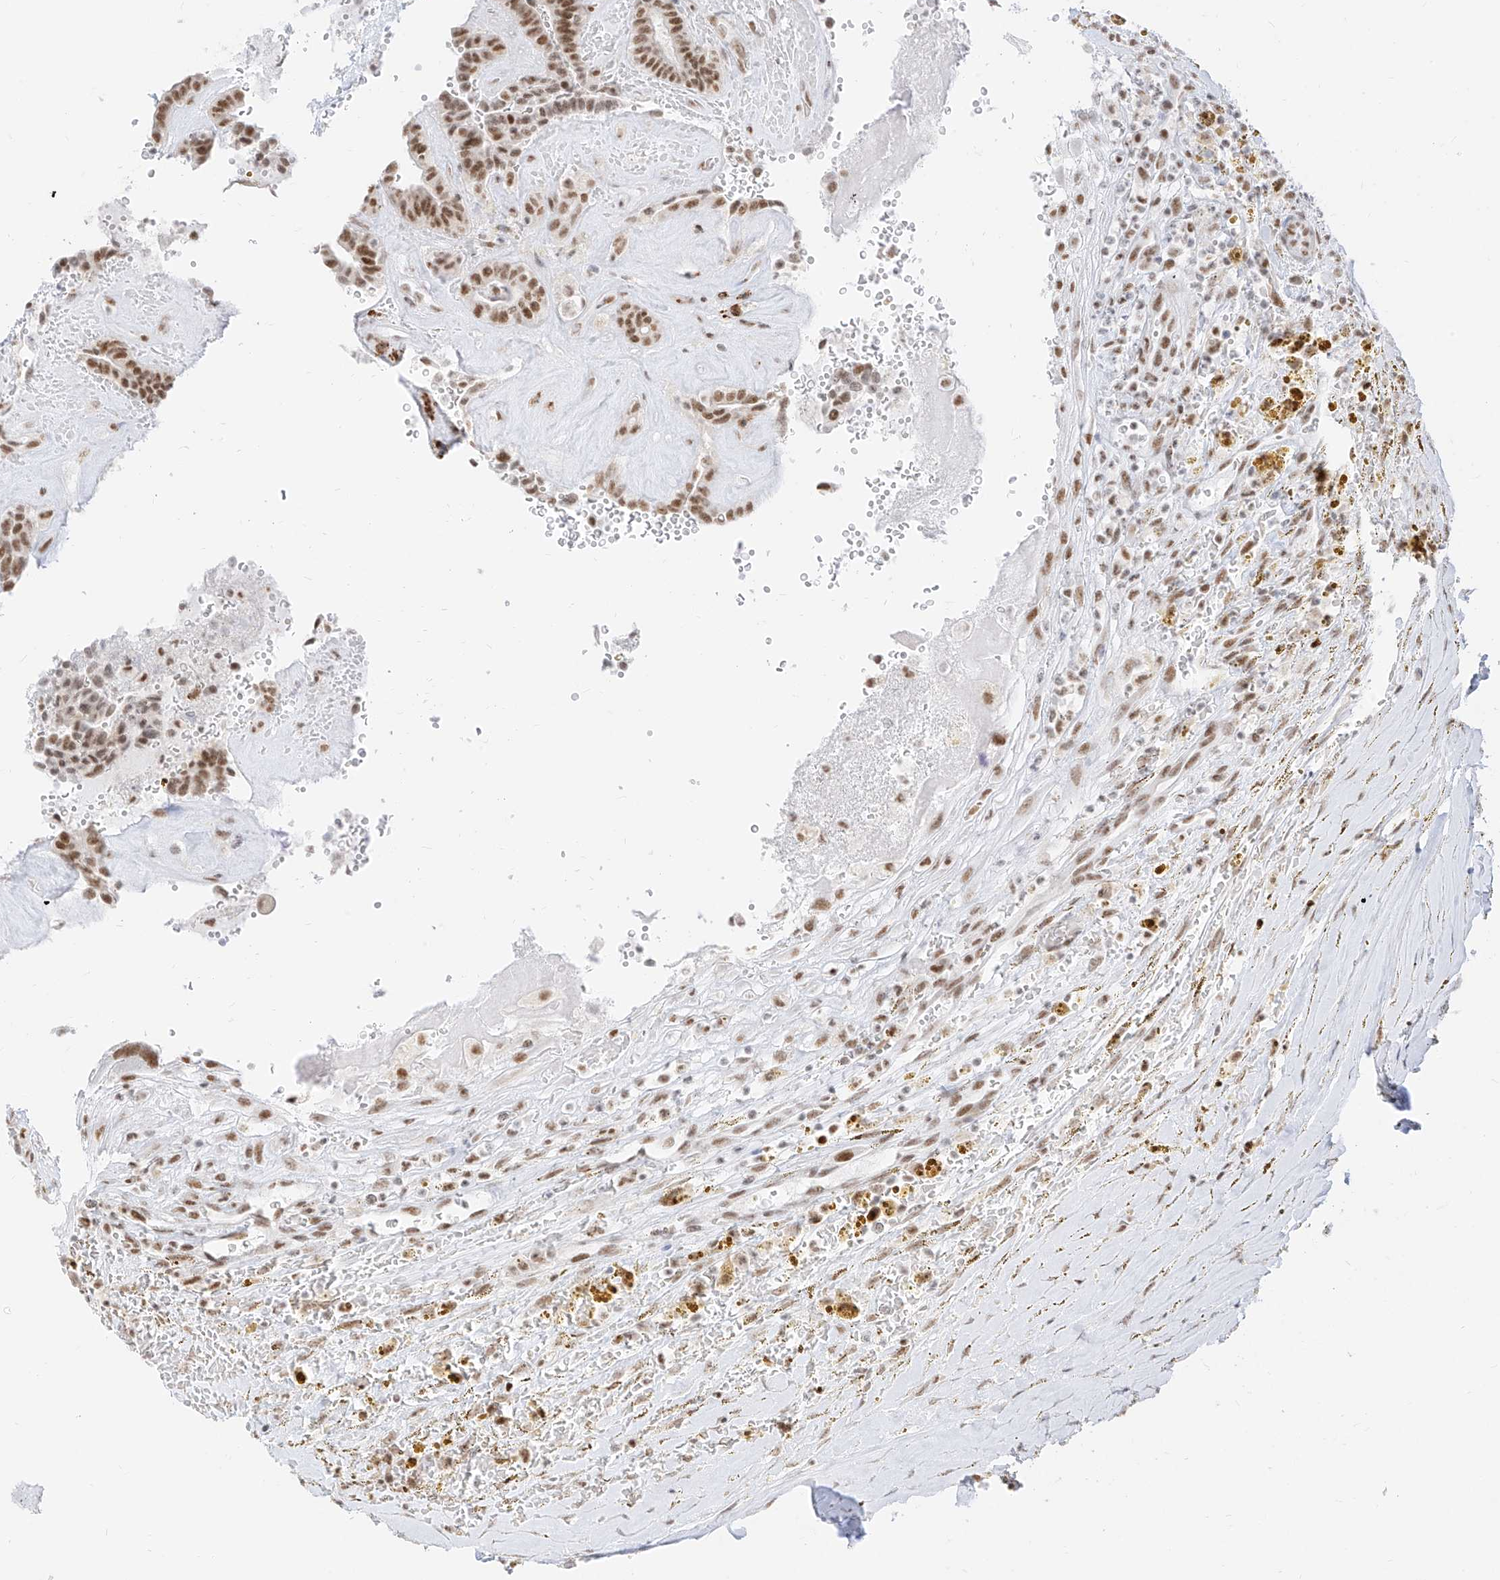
{"staining": {"intensity": "moderate", "quantity": ">75%", "location": "nuclear"}, "tissue": "thyroid cancer", "cell_type": "Tumor cells", "image_type": "cancer", "snomed": [{"axis": "morphology", "description": "Papillary adenocarcinoma, NOS"}, {"axis": "topography", "description": "Thyroid gland"}], "caption": "Protein staining of thyroid papillary adenocarcinoma tissue demonstrates moderate nuclear expression in approximately >75% of tumor cells.", "gene": "SUPT5H", "patient": {"sex": "male", "age": 77}}